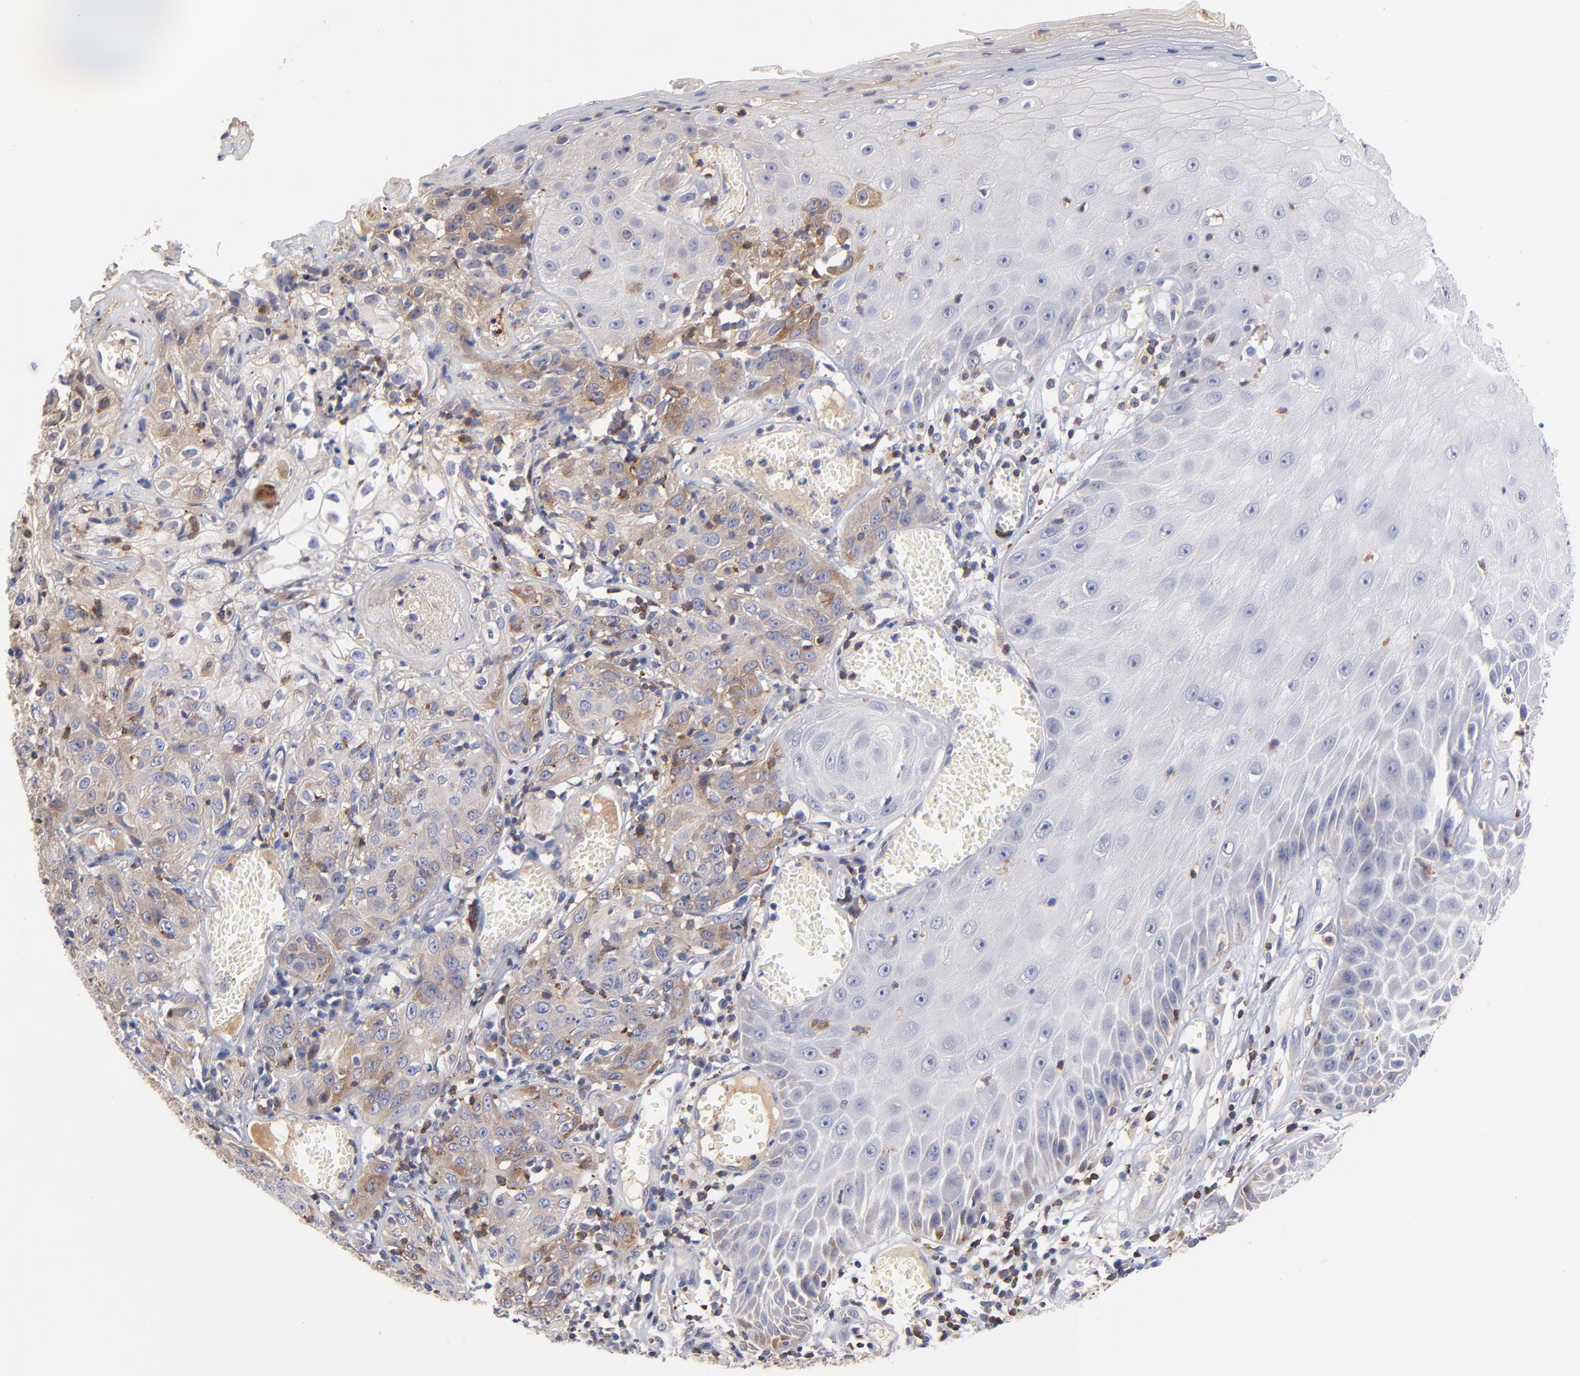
{"staining": {"intensity": "moderate", "quantity": "25%-75%", "location": "cytoplasmic/membranous"}, "tissue": "skin cancer", "cell_type": "Tumor cells", "image_type": "cancer", "snomed": [{"axis": "morphology", "description": "Squamous cell carcinoma, NOS"}, {"axis": "topography", "description": "Skin"}], "caption": "Squamous cell carcinoma (skin) stained with a brown dye reveals moderate cytoplasmic/membranous positive expression in approximately 25%-75% of tumor cells.", "gene": "KREMEN2", "patient": {"sex": "male", "age": 65}}